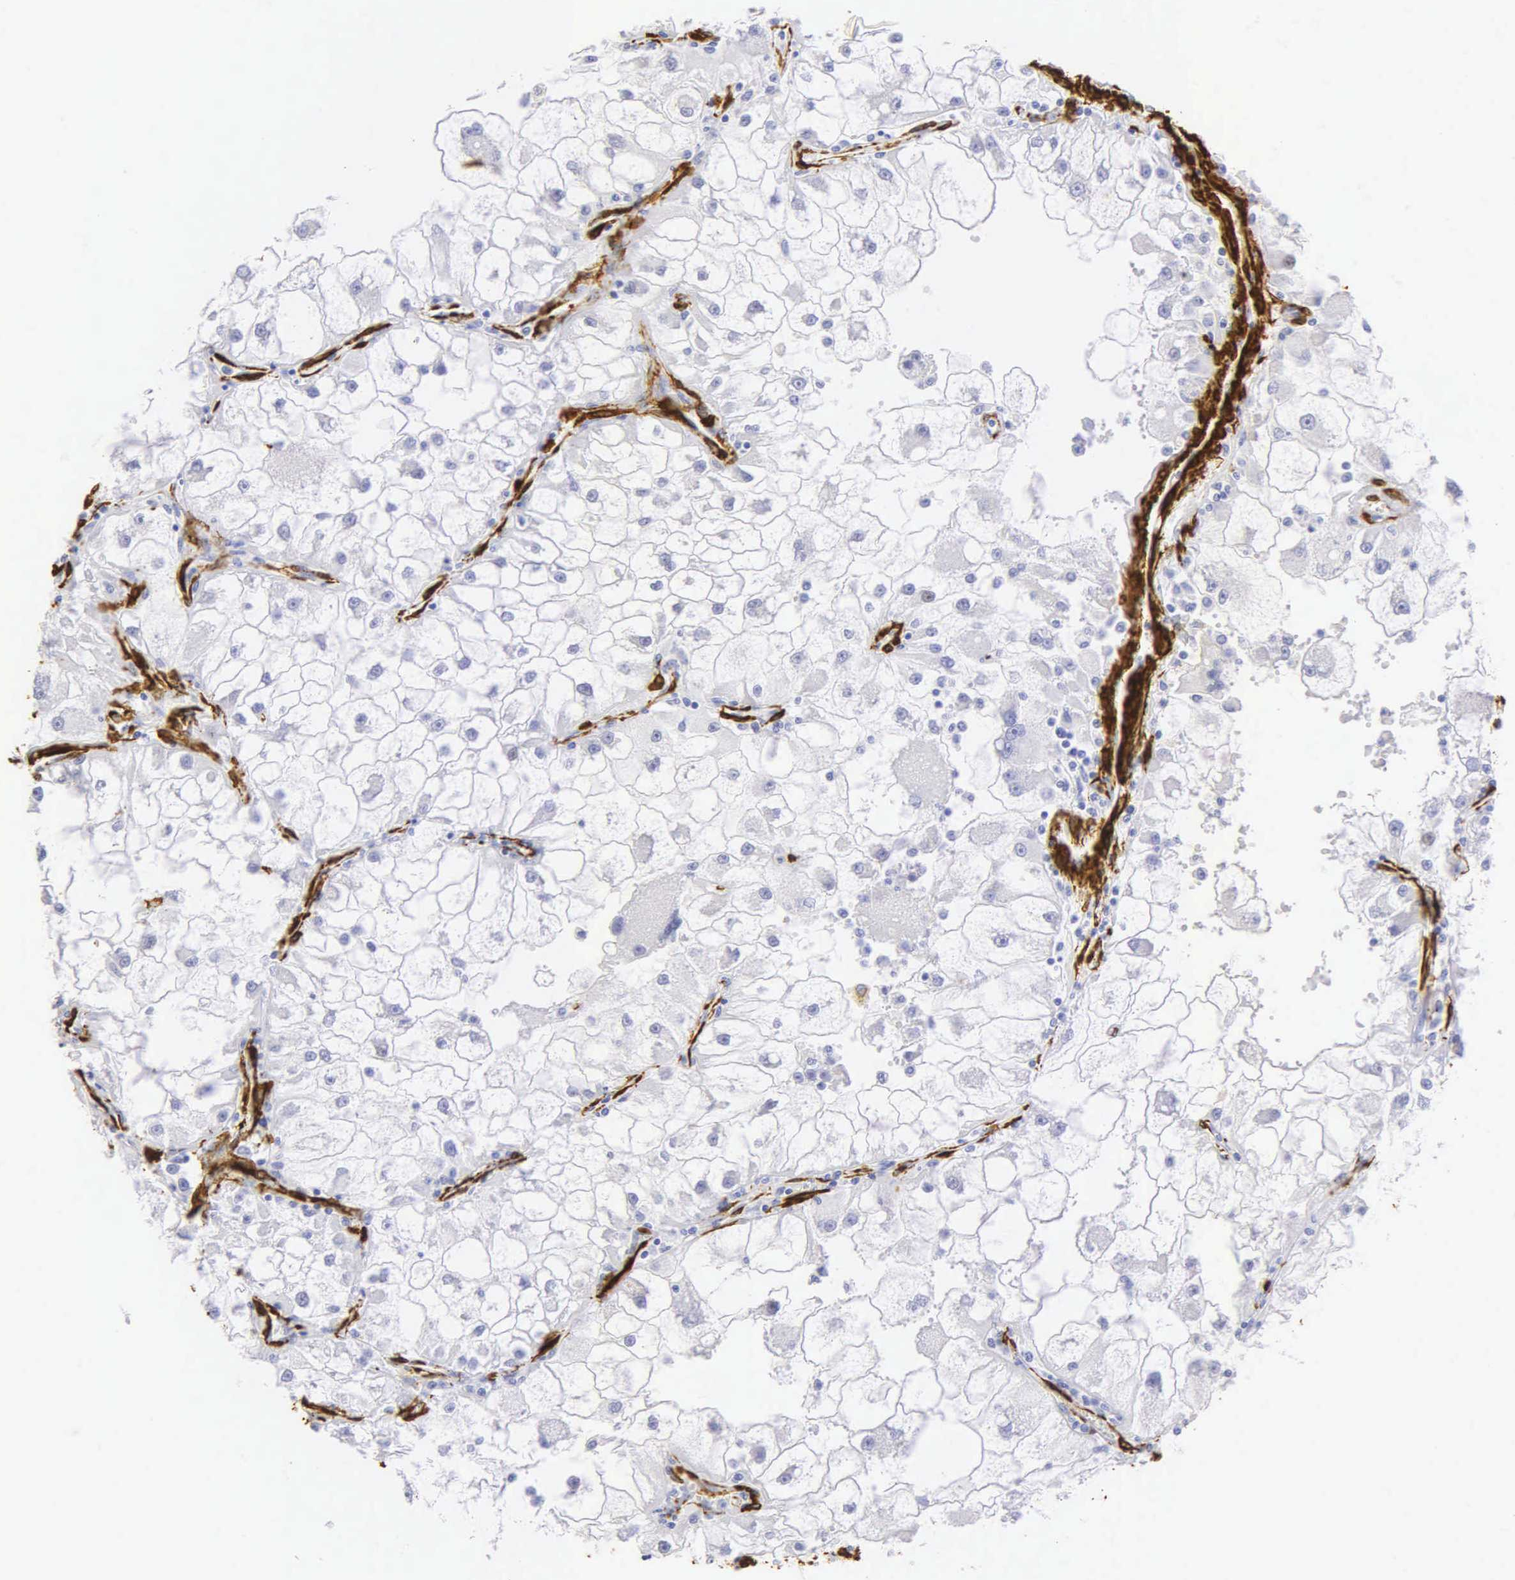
{"staining": {"intensity": "negative", "quantity": "none", "location": "none"}, "tissue": "renal cancer", "cell_type": "Tumor cells", "image_type": "cancer", "snomed": [{"axis": "morphology", "description": "Adenocarcinoma, NOS"}, {"axis": "topography", "description": "Kidney"}], "caption": "High magnification brightfield microscopy of adenocarcinoma (renal) stained with DAB (brown) and counterstained with hematoxylin (blue): tumor cells show no significant expression. (DAB (3,3'-diaminobenzidine) immunohistochemistry, high magnification).", "gene": "ACTA2", "patient": {"sex": "female", "age": 73}}